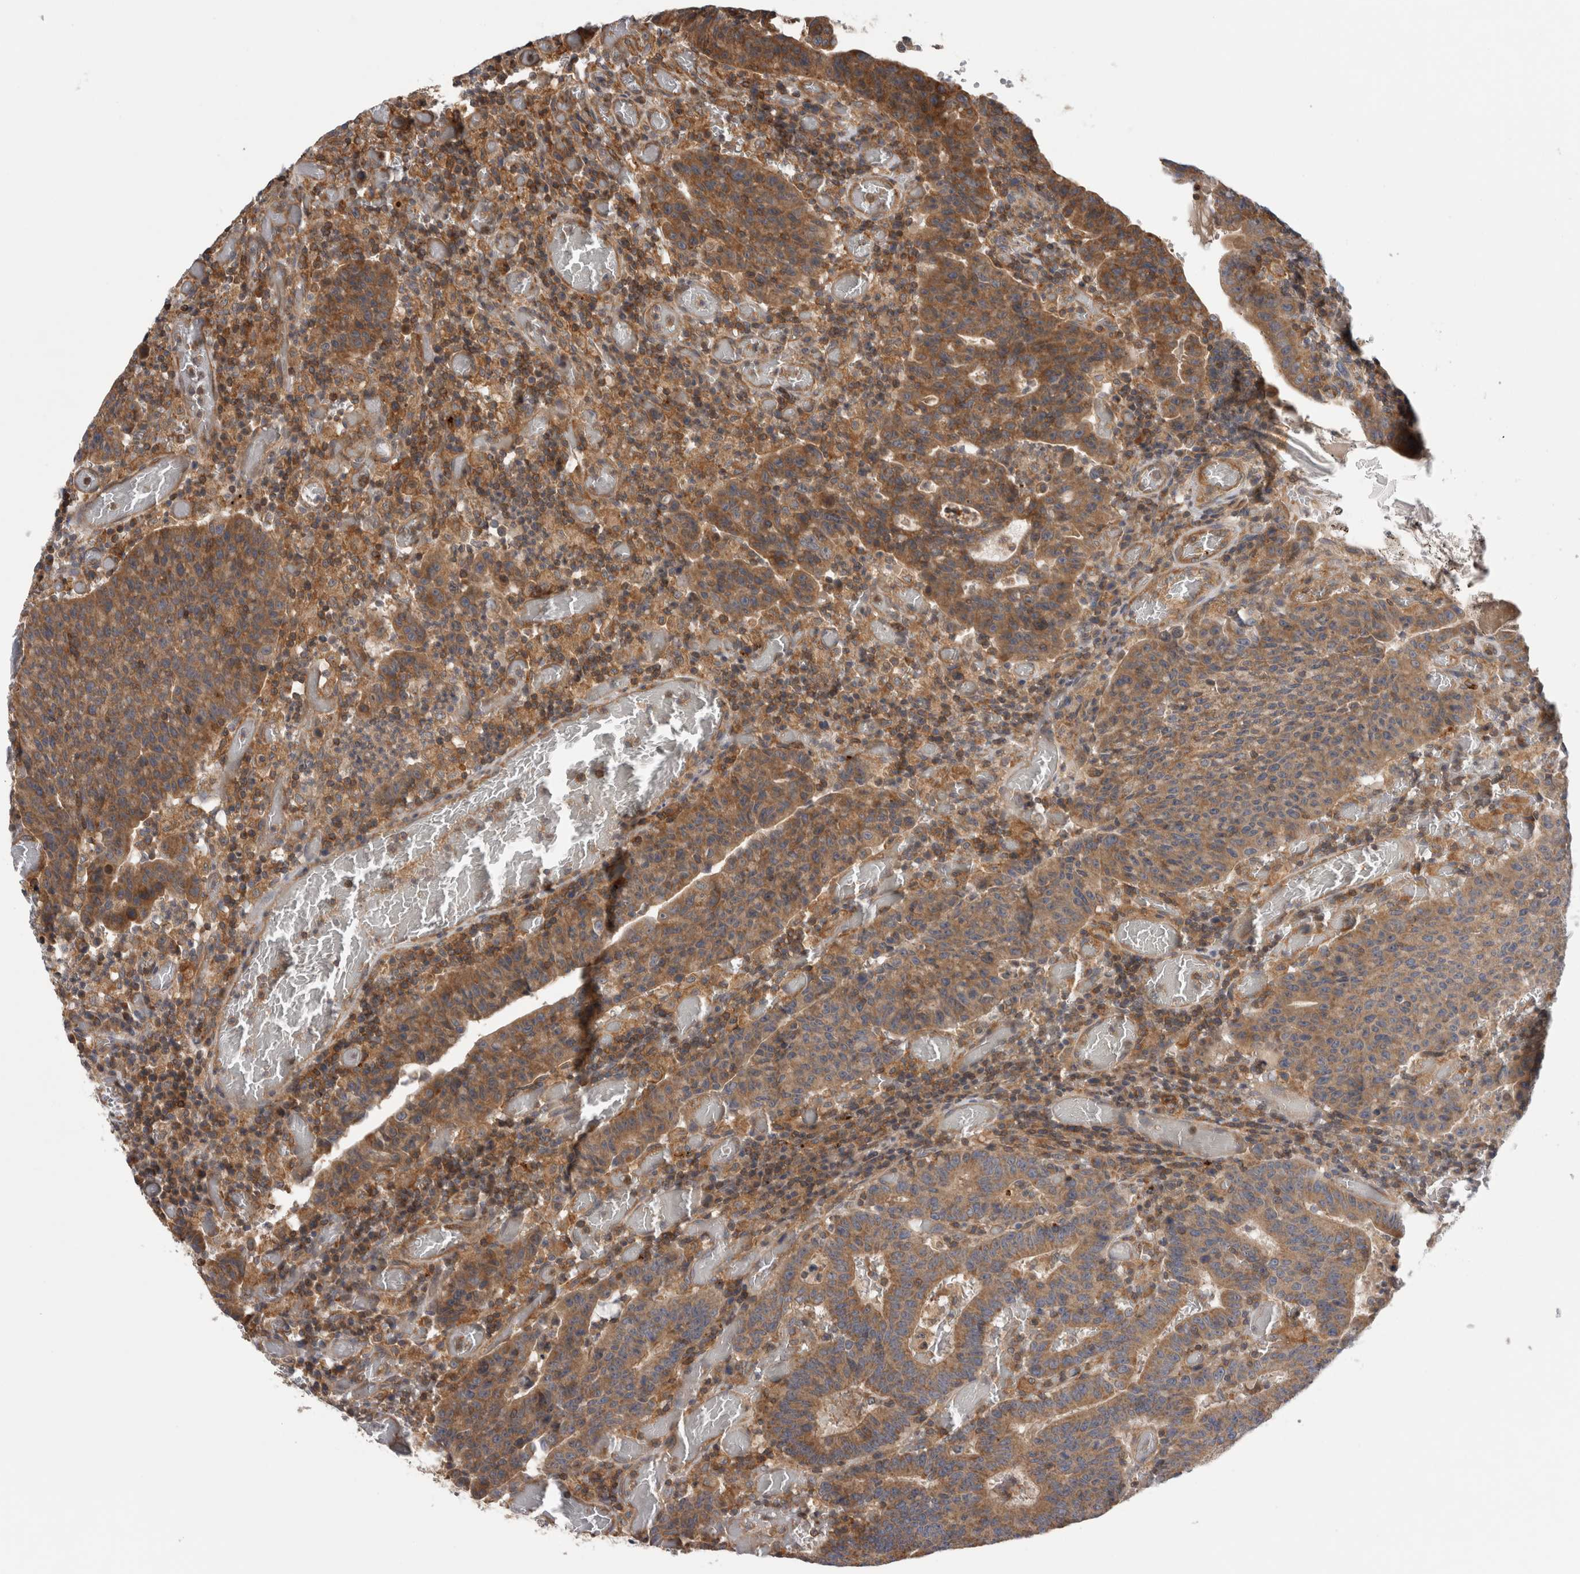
{"staining": {"intensity": "moderate", "quantity": ">75%", "location": "cytoplasmic/membranous"}, "tissue": "colorectal cancer", "cell_type": "Tumor cells", "image_type": "cancer", "snomed": [{"axis": "morphology", "description": "Adenocarcinoma, NOS"}, {"axis": "topography", "description": "Colon"}], "caption": "Moderate cytoplasmic/membranous positivity is present in approximately >75% of tumor cells in colorectal cancer.", "gene": "GRIK2", "patient": {"sex": "female", "age": 75}}